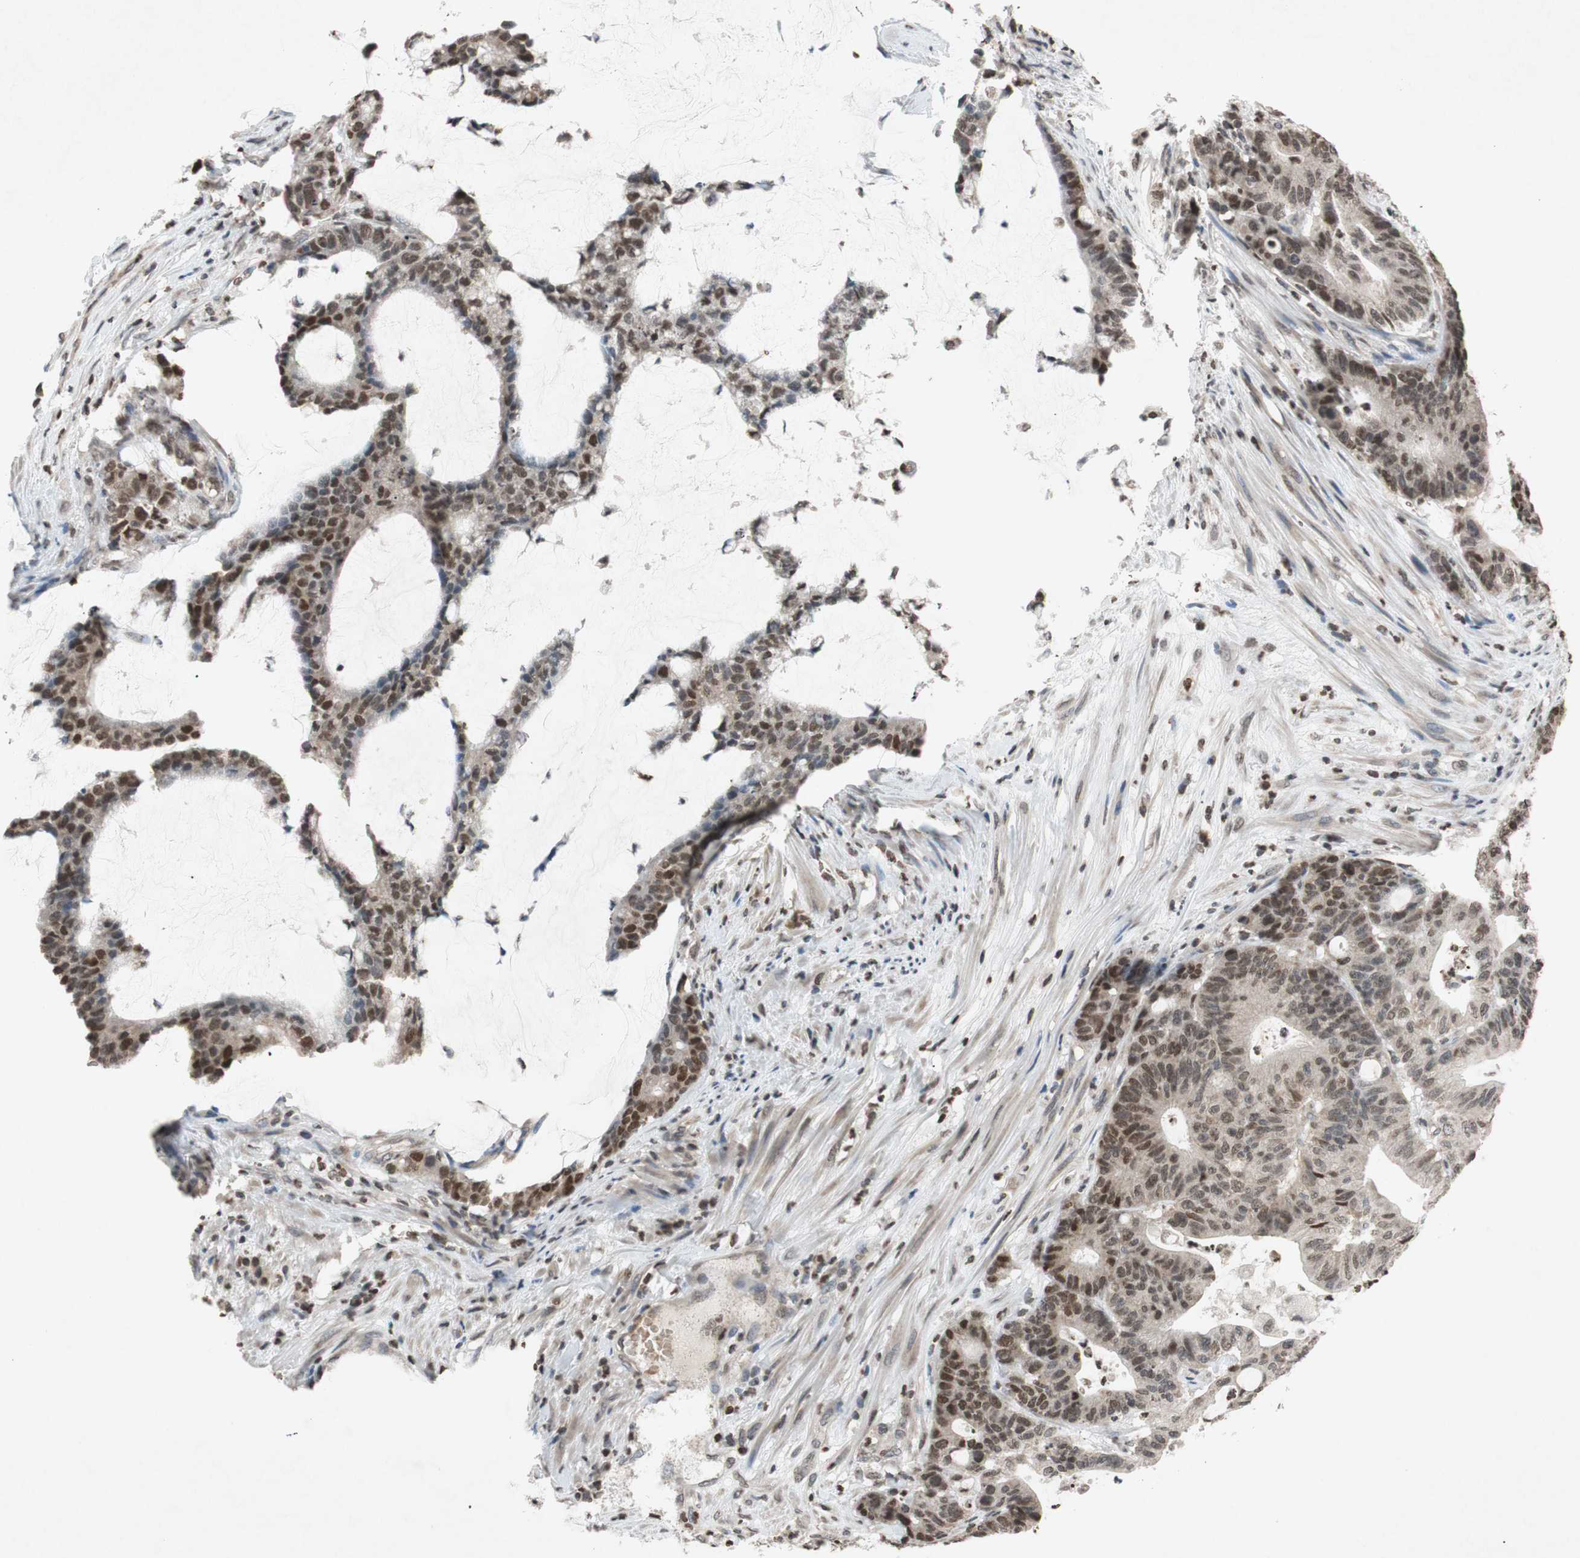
{"staining": {"intensity": "moderate", "quantity": "25%-75%", "location": "nuclear"}, "tissue": "colorectal cancer", "cell_type": "Tumor cells", "image_type": "cancer", "snomed": [{"axis": "morphology", "description": "Adenocarcinoma, NOS"}, {"axis": "topography", "description": "Colon"}], "caption": "A high-resolution photomicrograph shows IHC staining of adenocarcinoma (colorectal), which exhibits moderate nuclear staining in about 25%-75% of tumor cells.", "gene": "MCM6", "patient": {"sex": "female", "age": 84}}